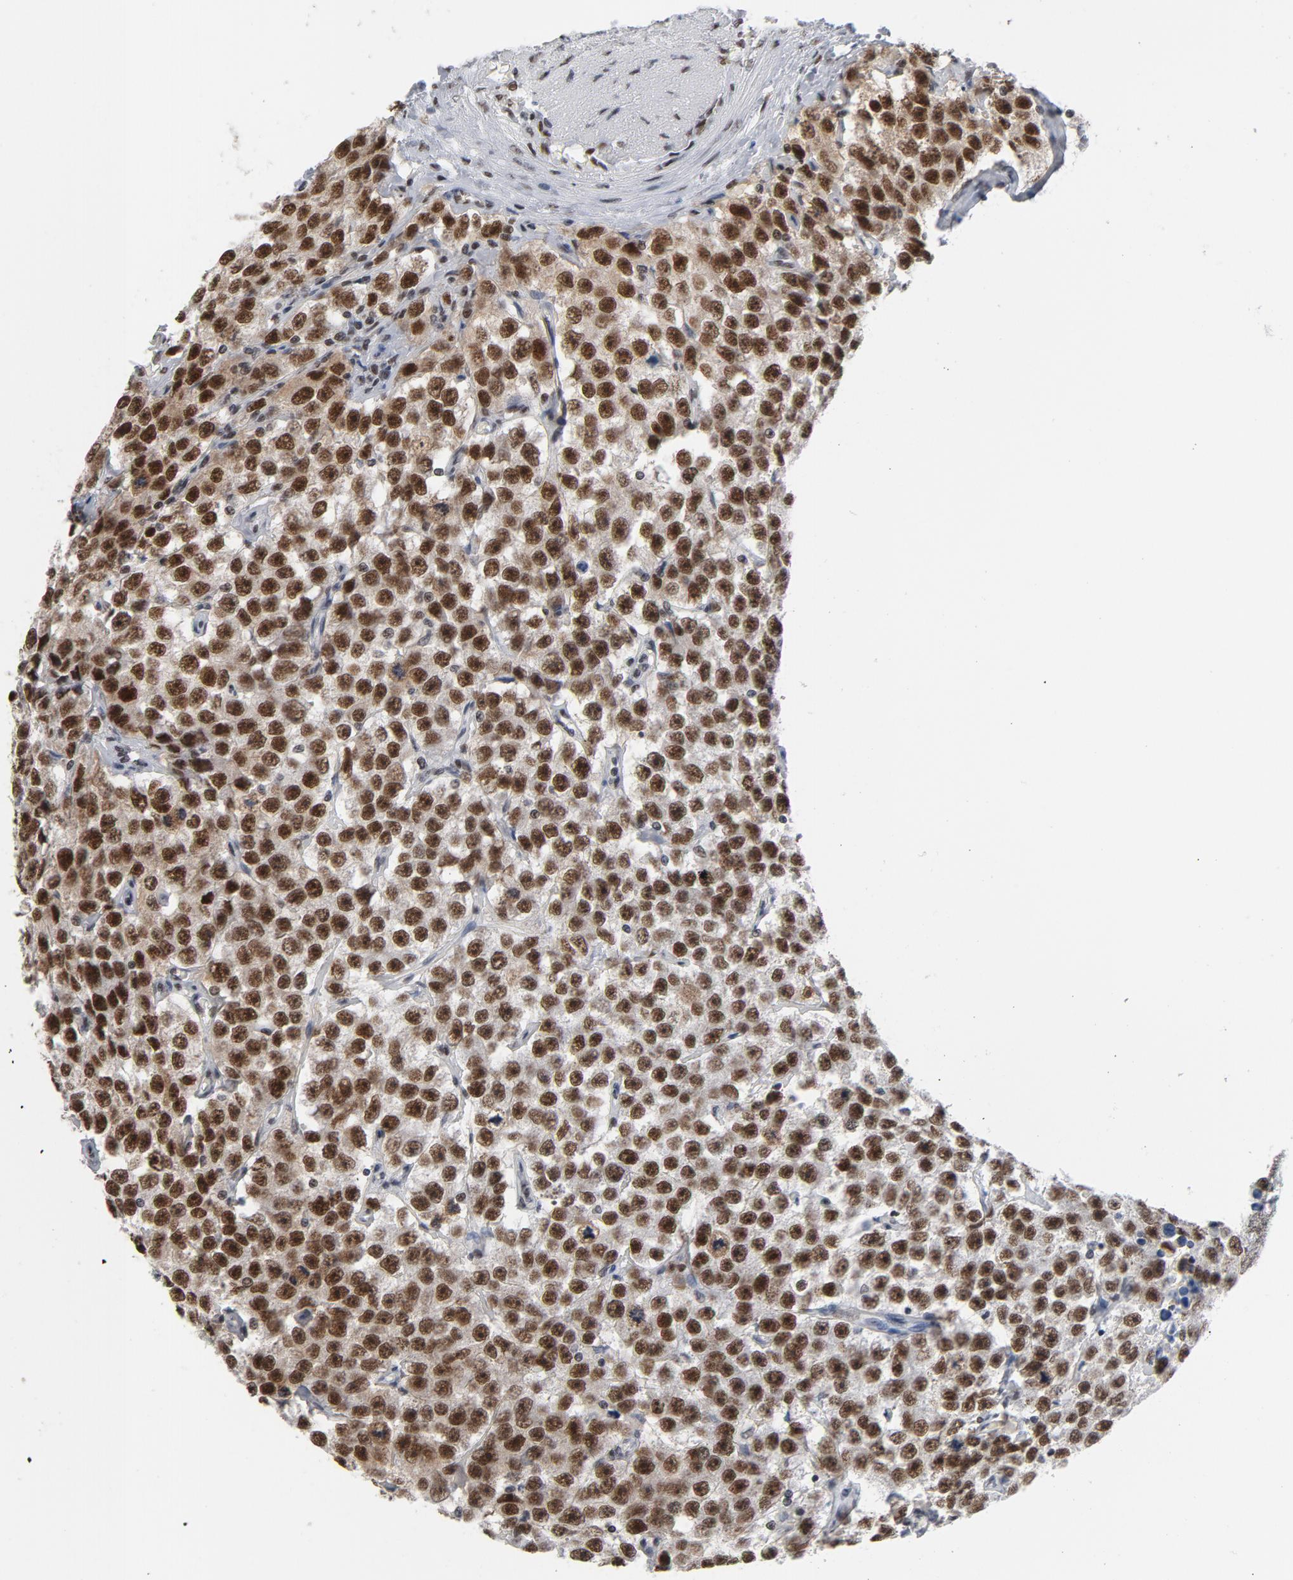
{"staining": {"intensity": "strong", "quantity": ">75%", "location": "nuclear"}, "tissue": "testis cancer", "cell_type": "Tumor cells", "image_type": "cancer", "snomed": [{"axis": "morphology", "description": "Seminoma, NOS"}, {"axis": "topography", "description": "Testis"}], "caption": "Approximately >75% of tumor cells in testis cancer reveal strong nuclear protein expression as visualized by brown immunohistochemical staining.", "gene": "CSTF2", "patient": {"sex": "male", "age": 52}}